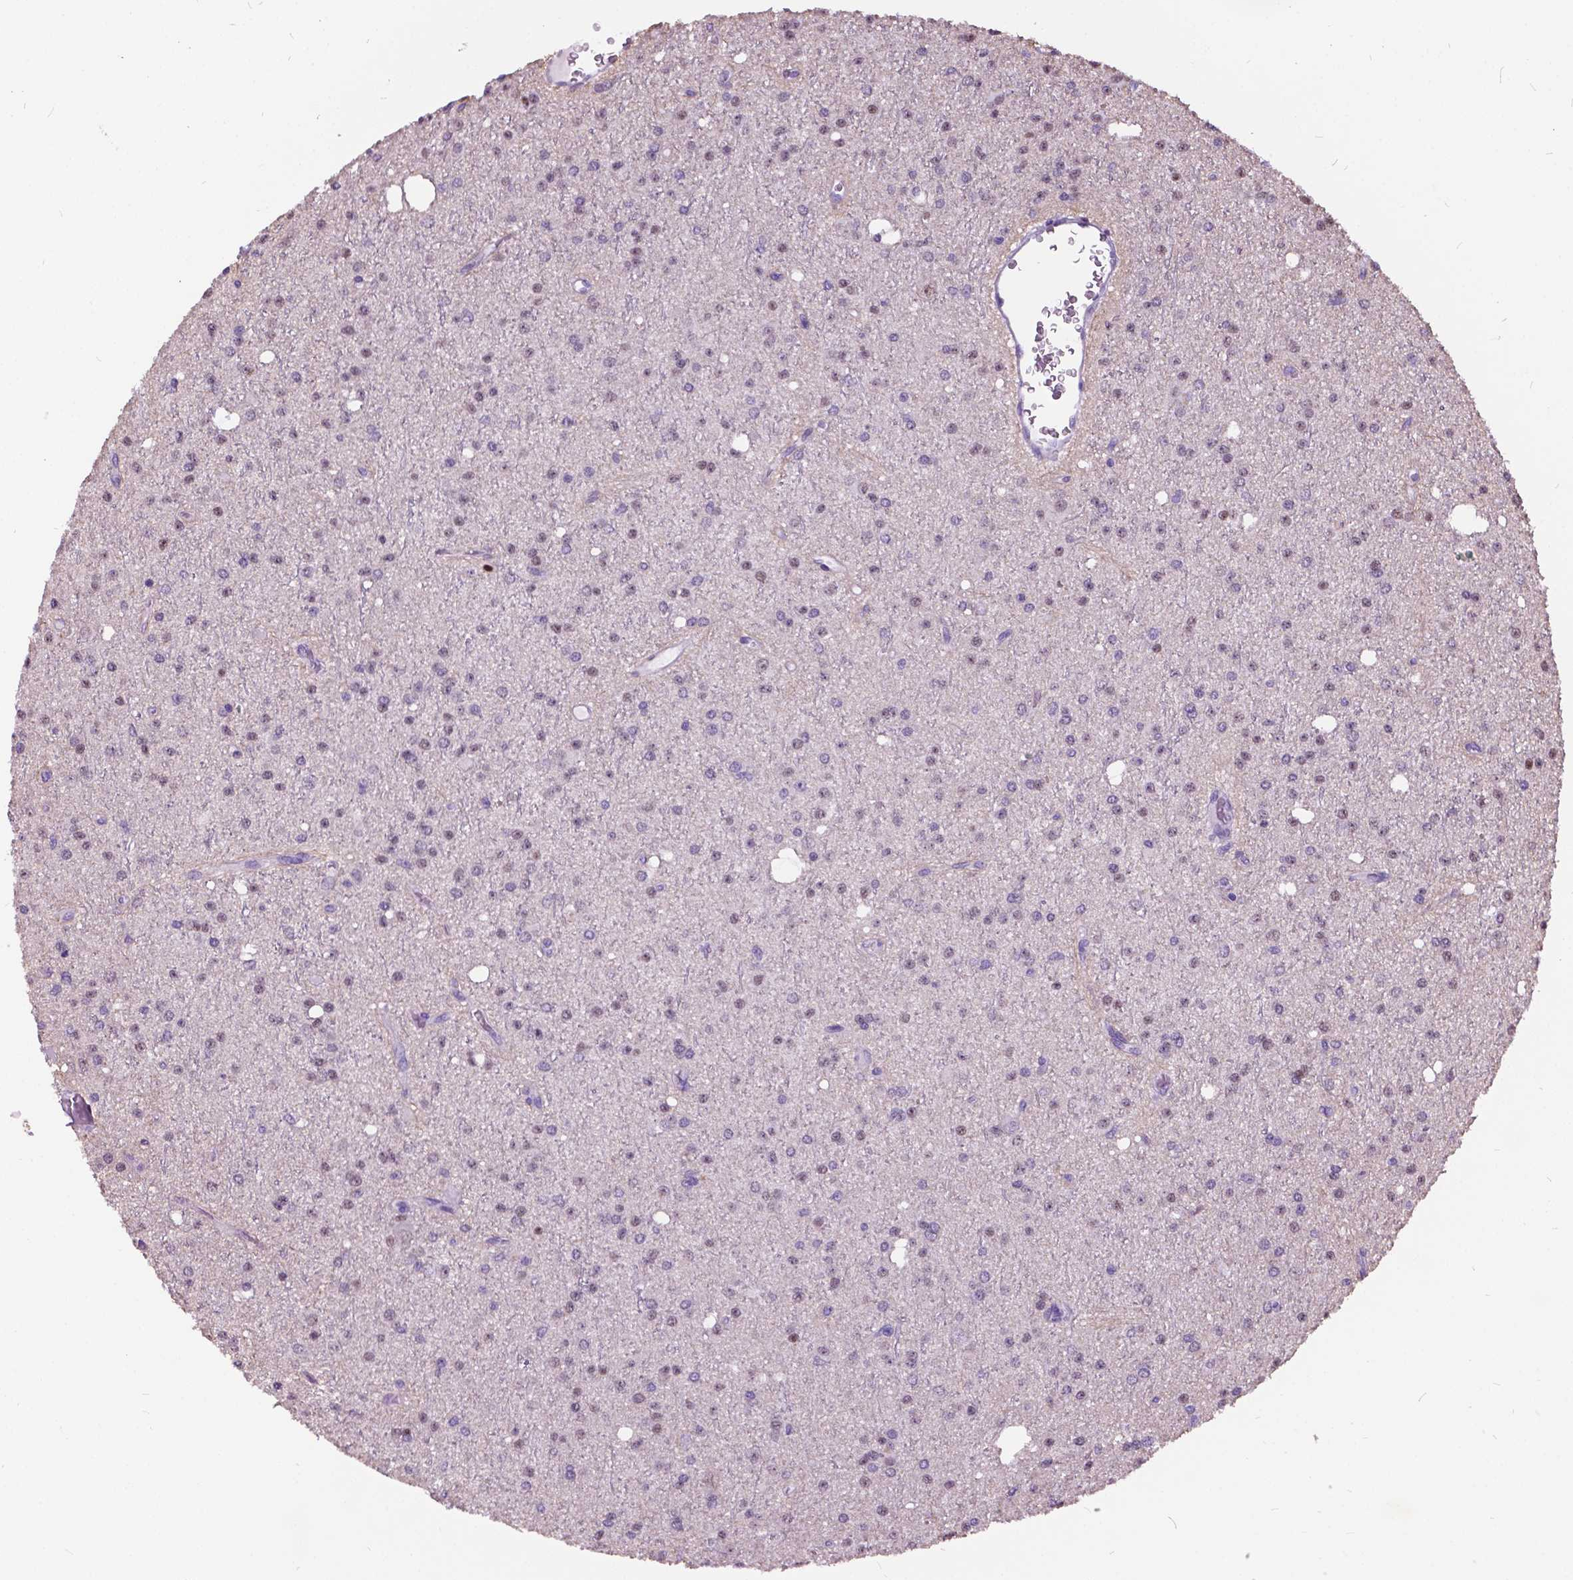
{"staining": {"intensity": "weak", "quantity": "<25%", "location": "nuclear"}, "tissue": "glioma", "cell_type": "Tumor cells", "image_type": "cancer", "snomed": [{"axis": "morphology", "description": "Glioma, malignant, Low grade"}, {"axis": "topography", "description": "Brain"}], "caption": "Glioma was stained to show a protein in brown. There is no significant positivity in tumor cells.", "gene": "DPF3", "patient": {"sex": "male", "age": 27}}